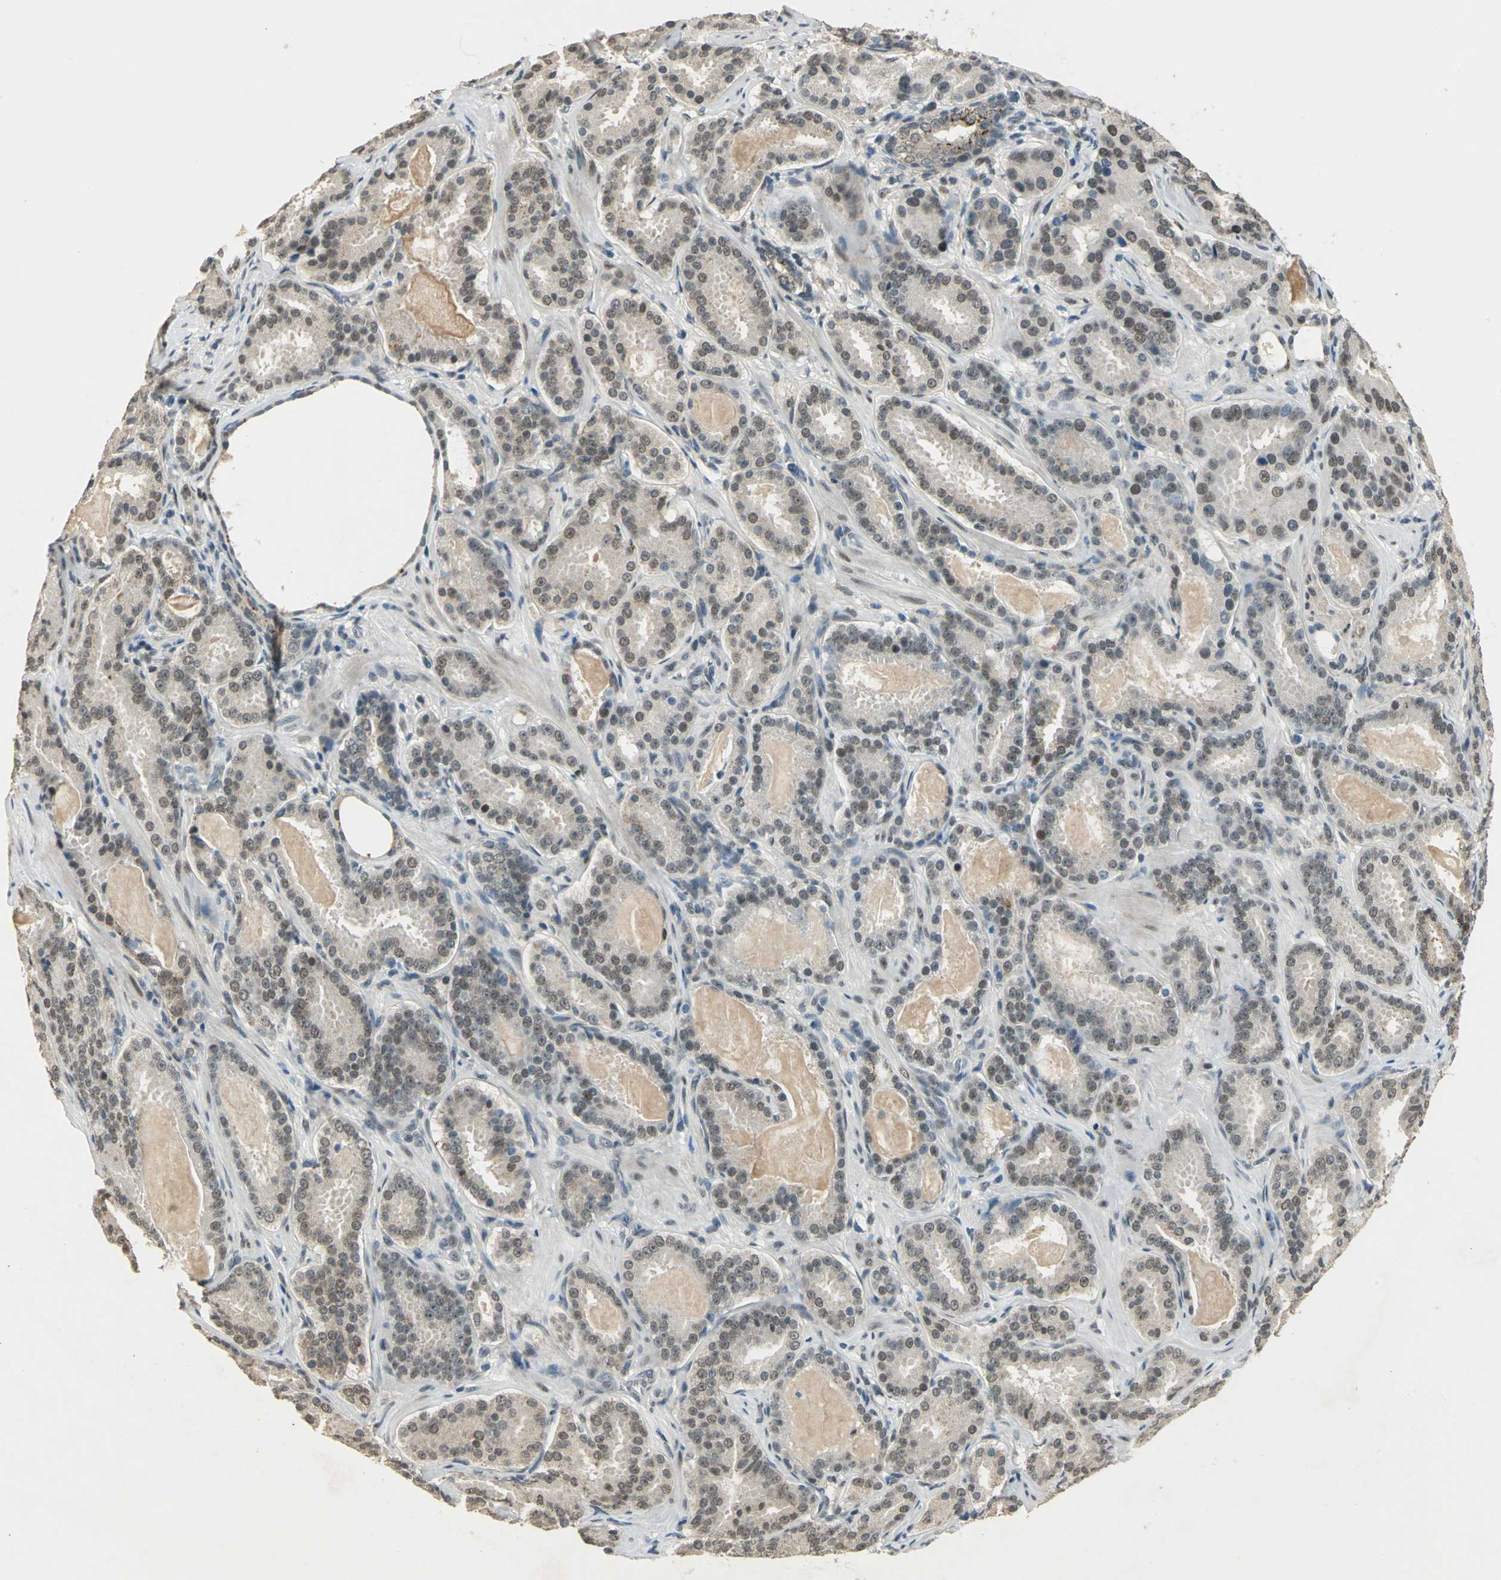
{"staining": {"intensity": "weak", "quantity": "<25%", "location": "cytoplasmic/membranous"}, "tissue": "prostate cancer", "cell_type": "Tumor cells", "image_type": "cancer", "snomed": [{"axis": "morphology", "description": "Adenocarcinoma, Low grade"}, {"axis": "topography", "description": "Prostate"}], "caption": "Adenocarcinoma (low-grade) (prostate) was stained to show a protein in brown. There is no significant expression in tumor cells.", "gene": "RAD17", "patient": {"sex": "male", "age": 59}}